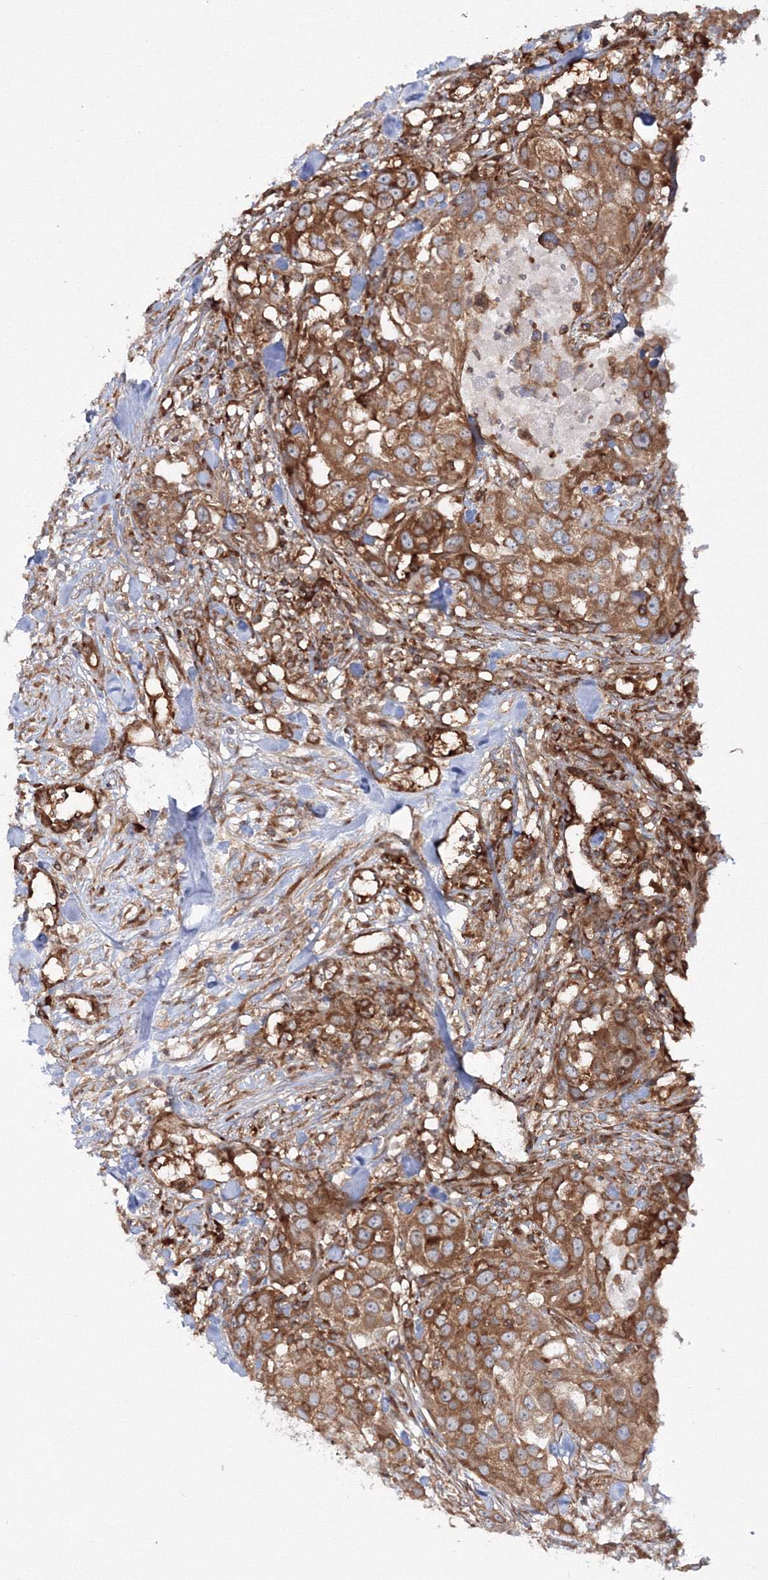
{"staining": {"intensity": "moderate", "quantity": ">75%", "location": "cytoplasmic/membranous"}, "tissue": "urothelial cancer", "cell_type": "Tumor cells", "image_type": "cancer", "snomed": [{"axis": "morphology", "description": "Urothelial carcinoma, High grade"}, {"axis": "topography", "description": "Urinary bladder"}], "caption": "Immunohistochemistry image of human urothelial cancer stained for a protein (brown), which exhibits medium levels of moderate cytoplasmic/membranous staining in approximately >75% of tumor cells.", "gene": "HARS1", "patient": {"sex": "female", "age": 80}}